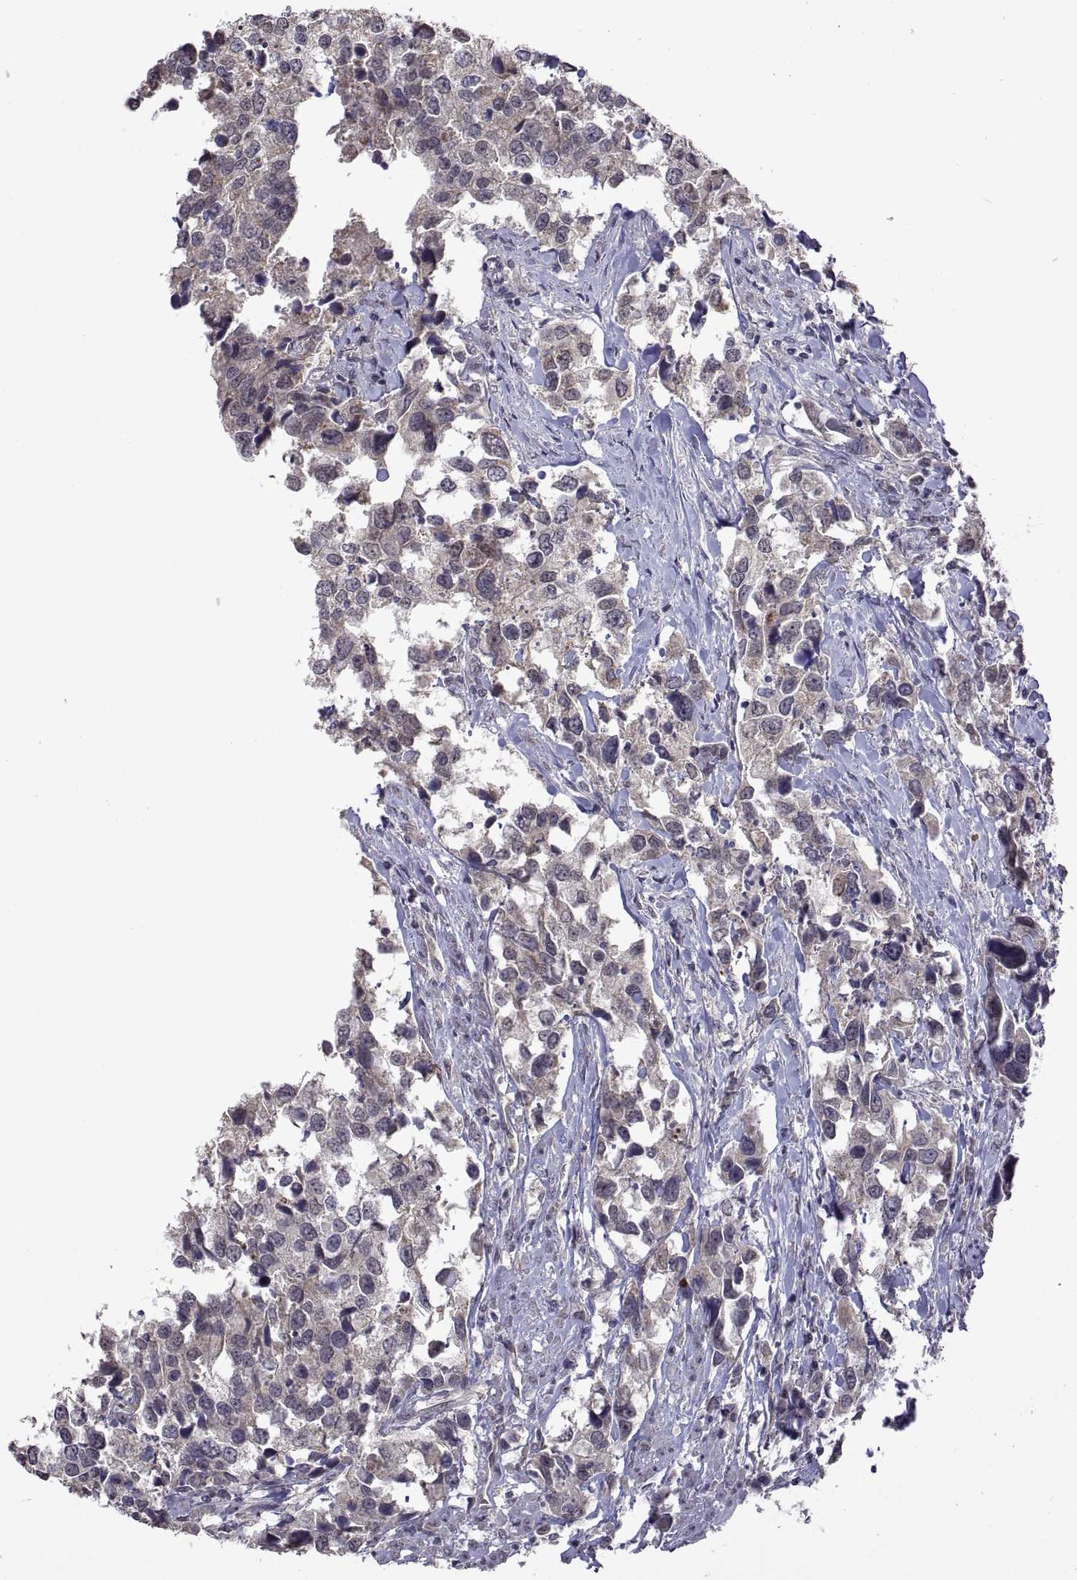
{"staining": {"intensity": "negative", "quantity": "none", "location": "none"}, "tissue": "urothelial cancer", "cell_type": "Tumor cells", "image_type": "cancer", "snomed": [{"axis": "morphology", "description": "Urothelial carcinoma, NOS"}, {"axis": "morphology", "description": "Urothelial carcinoma, High grade"}, {"axis": "topography", "description": "Urinary bladder"}], "caption": "Urothelial cancer stained for a protein using immunohistochemistry demonstrates no staining tumor cells.", "gene": "LAMA1", "patient": {"sex": "male", "age": 63}}